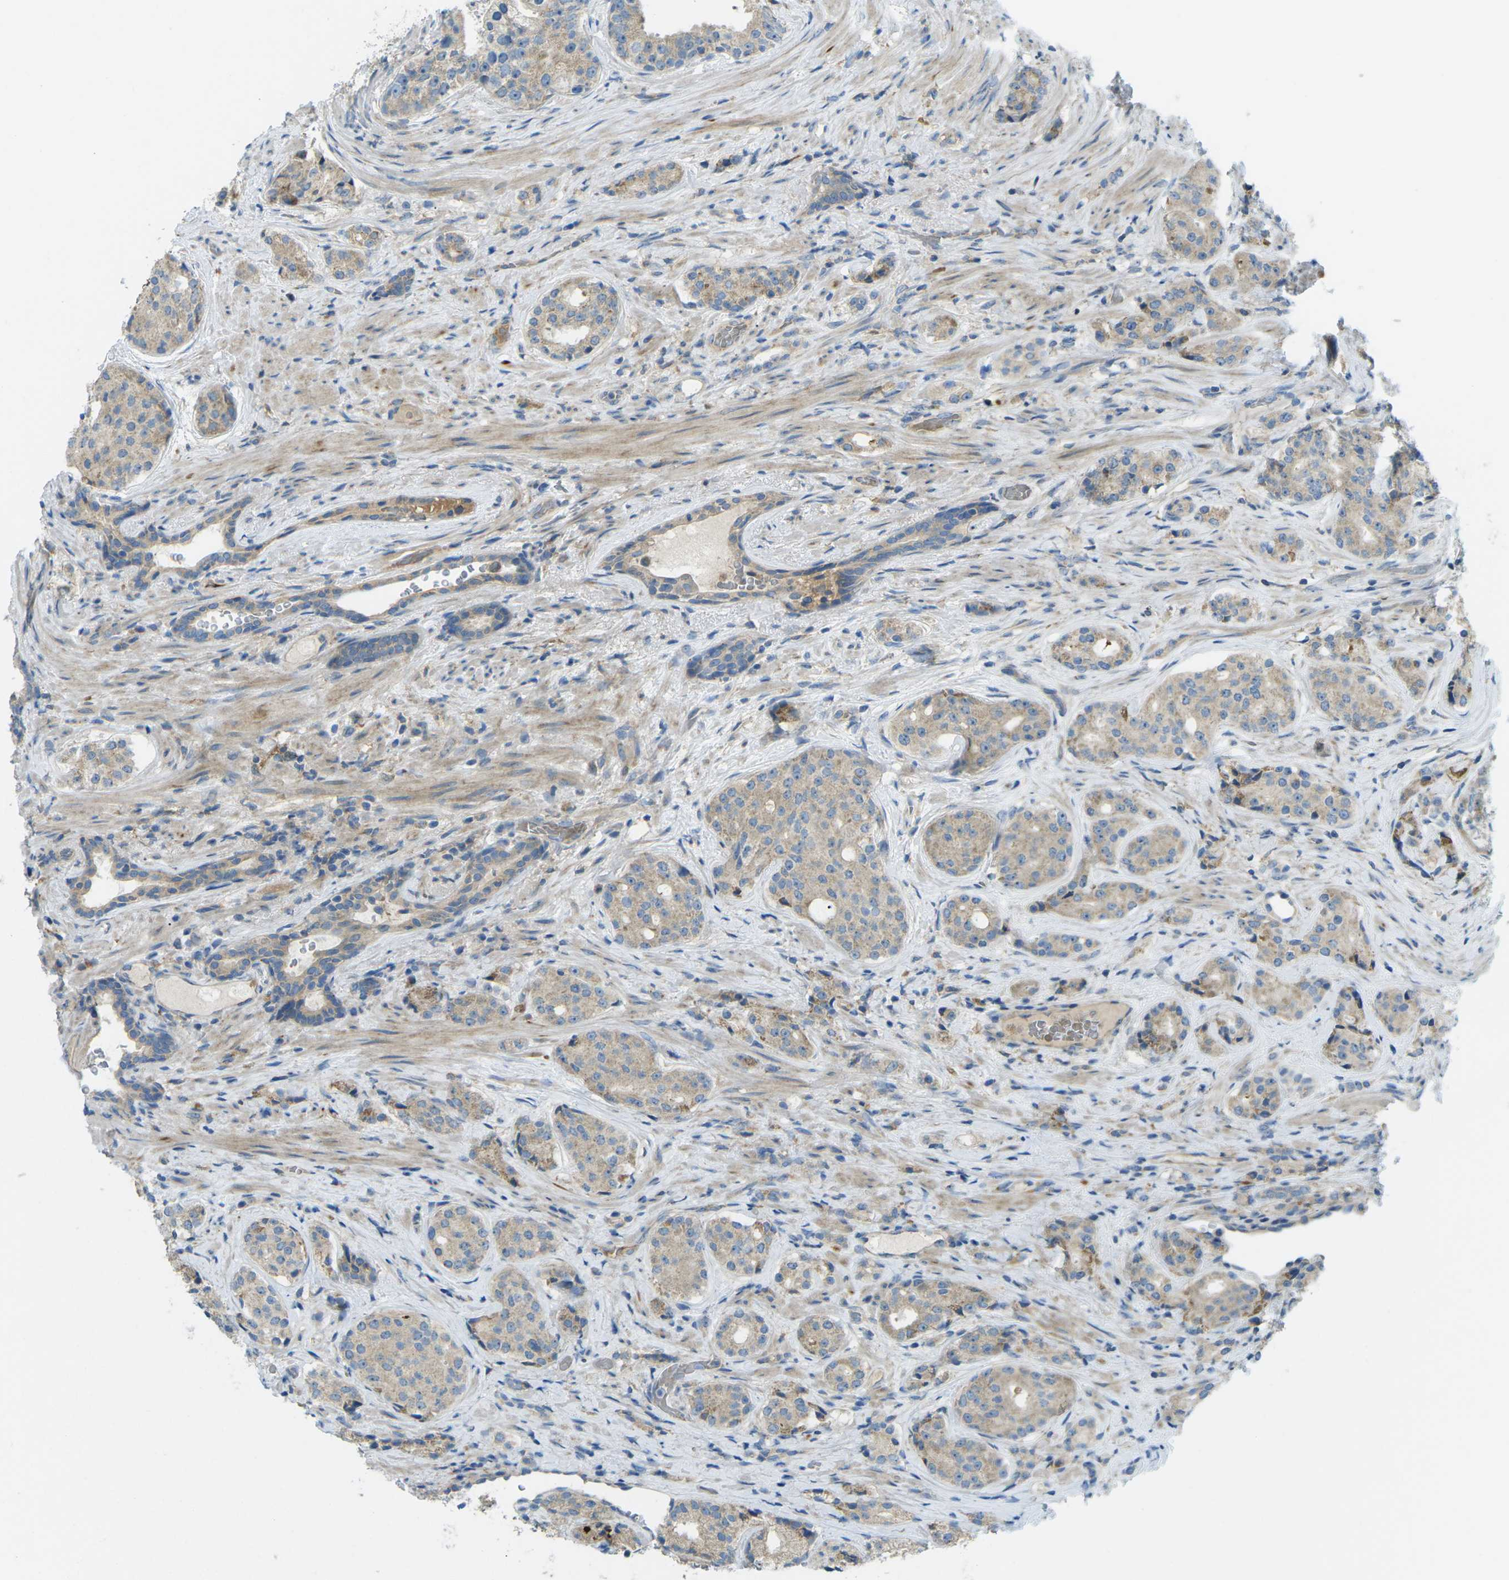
{"staining": {"intensity": "weak", "quantity": ">75%", "location": "cytoplasmic/membranous"}, "tissue": "prostate cancer", "cell_type": "Tumor cells", "image_type": "cancer", "snomed": [{"axis": "morphology", "description": "Adenocarcinoma, High grade"}, {"axis": "topography", "description": "Prostate"}], "caption": "Protein expression analysis of human prostate cancer (high-grade adenocarcinoma) reveals weak cytoplasmic/membranous positivity in approximately >75% of tumor cells.", "gene": "MYLK4", "patient": {"sex": "male", "age": 71}}